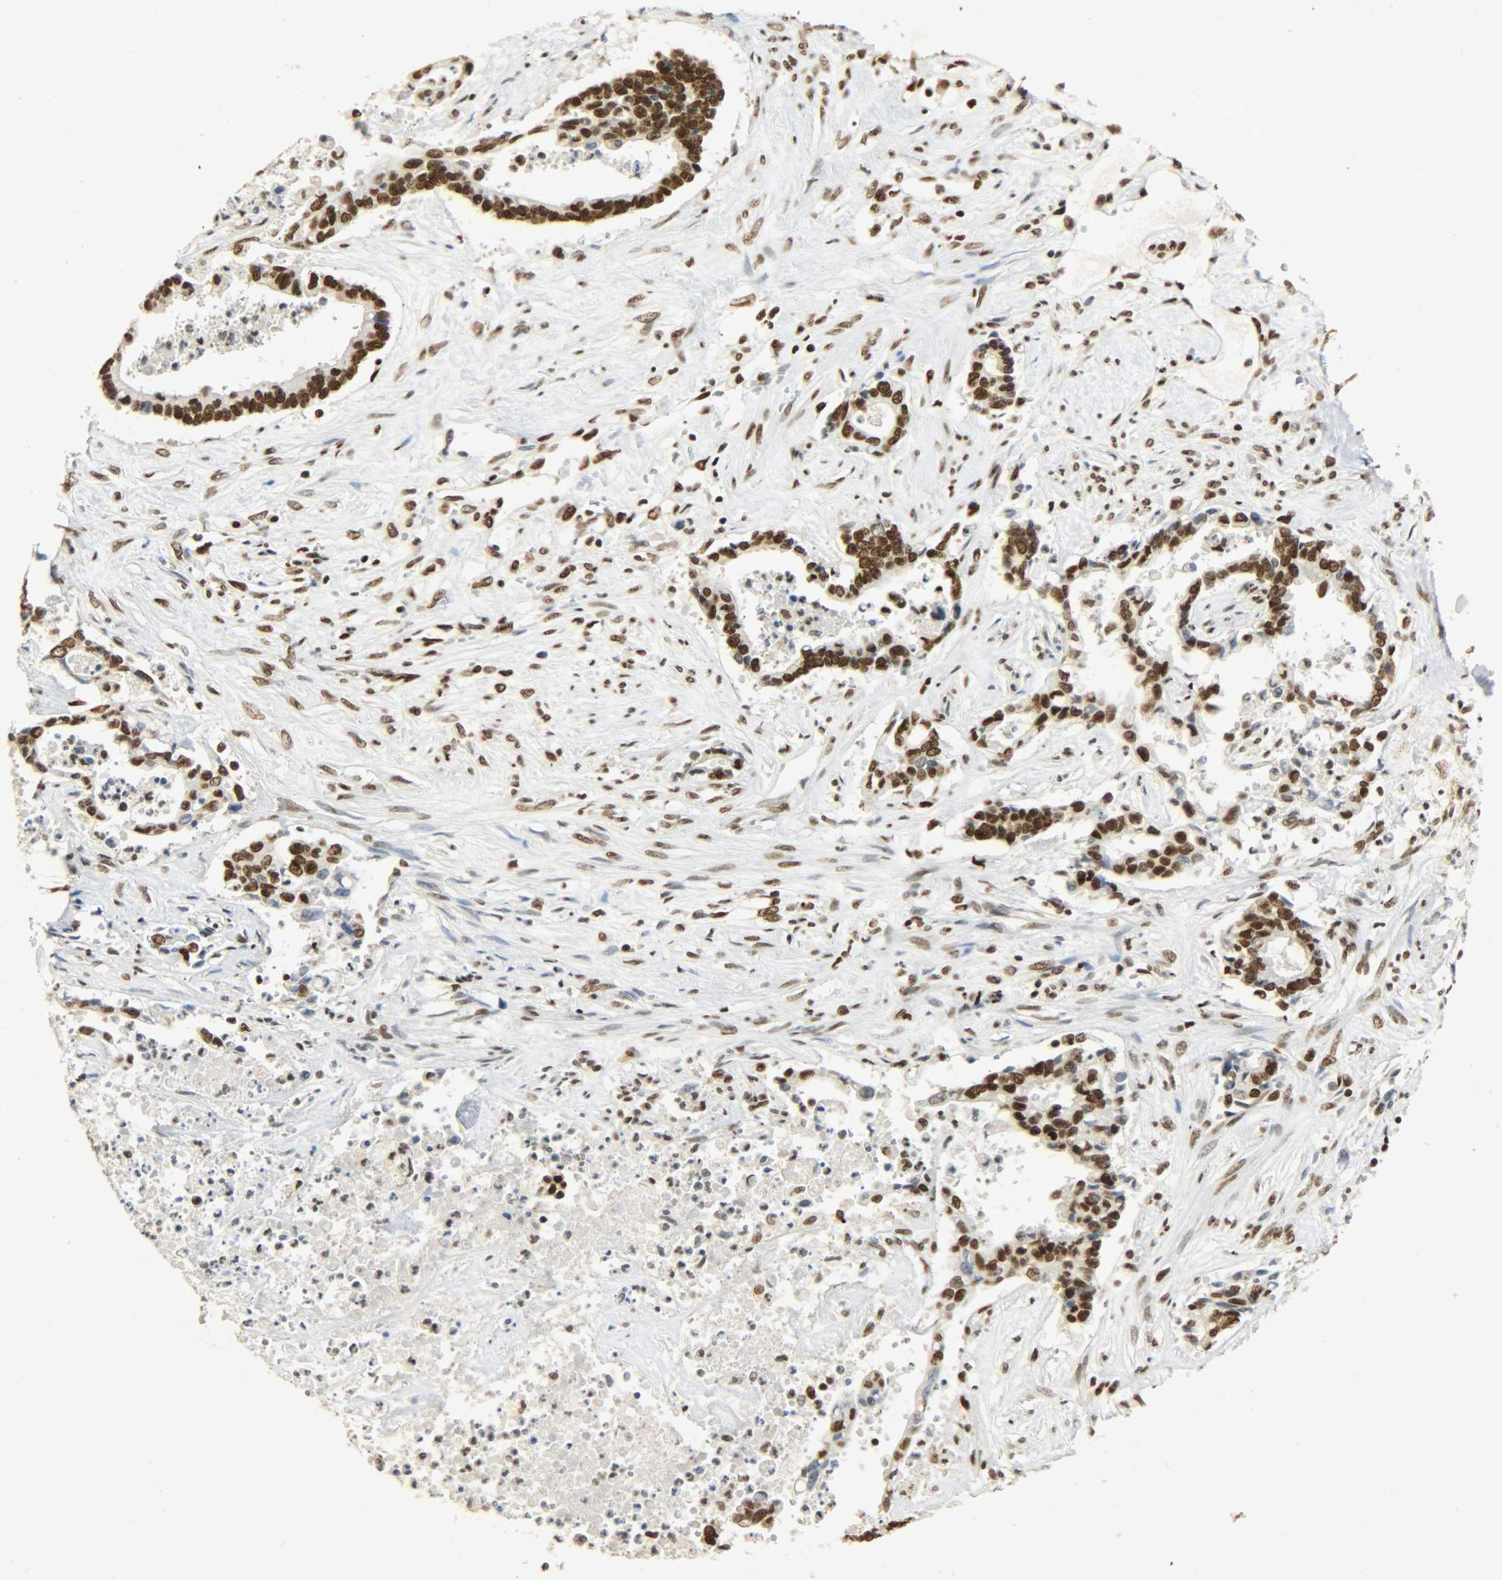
{"staining": {"intensity": "strong", "quantity": ">75%", "location": "nuclear"}, "tissue": "liver cancer", "cell_type": "Tumor cells", "image_type": "cancer", "snomed": [{"axis": "morphology", "description": "Cholangiocarcinoma"}, {"axis": "topography", "description": "Liver"}], "caption": "A brown stain labels strong nuclear staining of a protein in human cholangiocarcinoma (liver) tumor cells.", "gene": "KHDRBS1", "patient": {"sex": "male", "age": 57}}